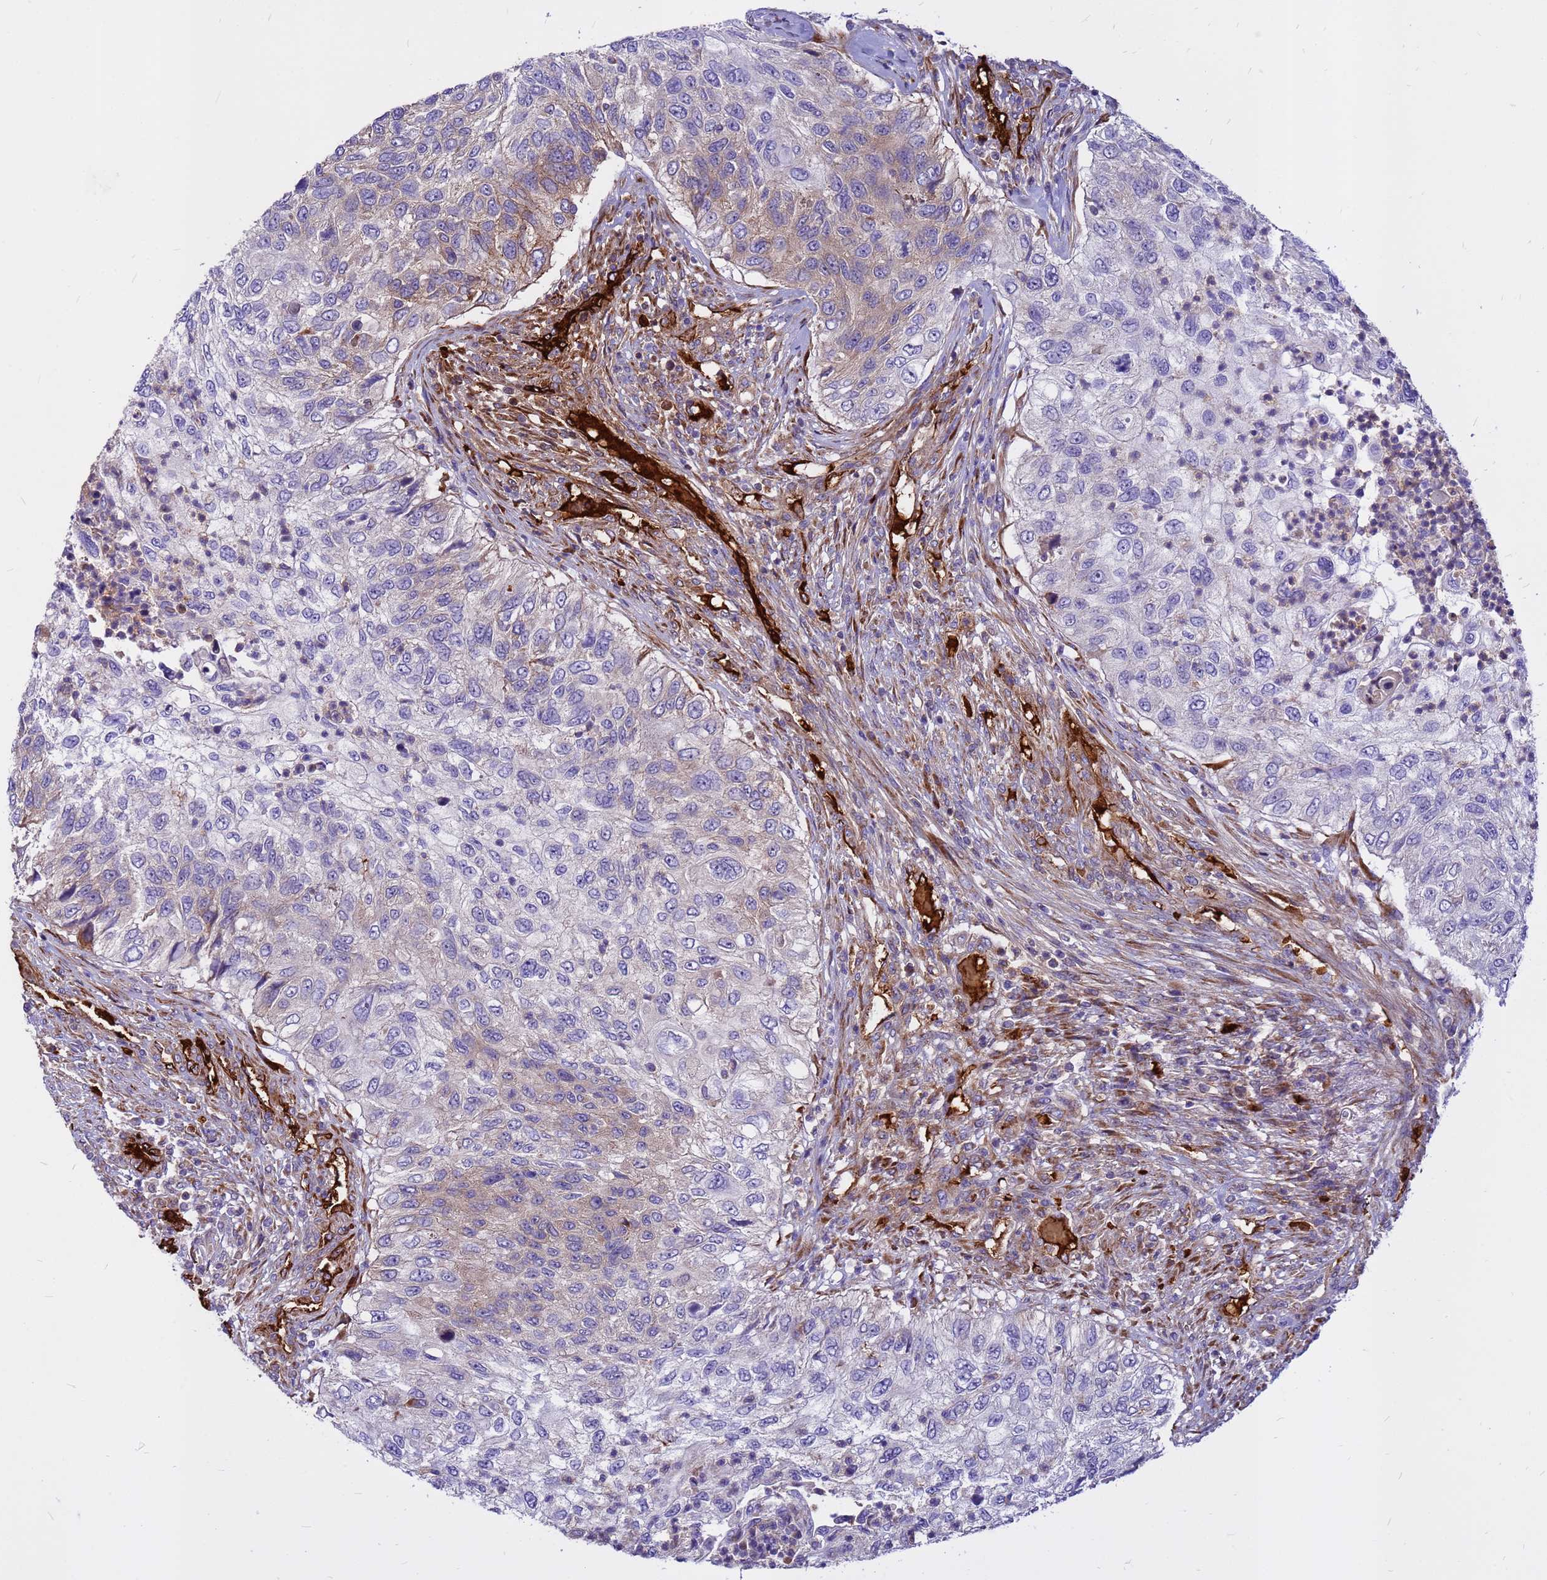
{"staining": {"intensity": "weak", "quantity": "<25%", "location": "cytoplasmic/membranous"}, "tissue": "urothelial cancer", "cell_type": "Tumor cells", "image_type": "cancer", "snomed": [{"axis": "morphology", "description": "Urothelial carcinoma, High grade"}, {"axis": "topography", "description": "Urinary bladder"}], "caption": "A micrograph of human urothelial carcinoma (high-grade) is negative for staining in tumor cells.", "gene": "ZNF669", "patient": {"sex": "female", "age": 60}}